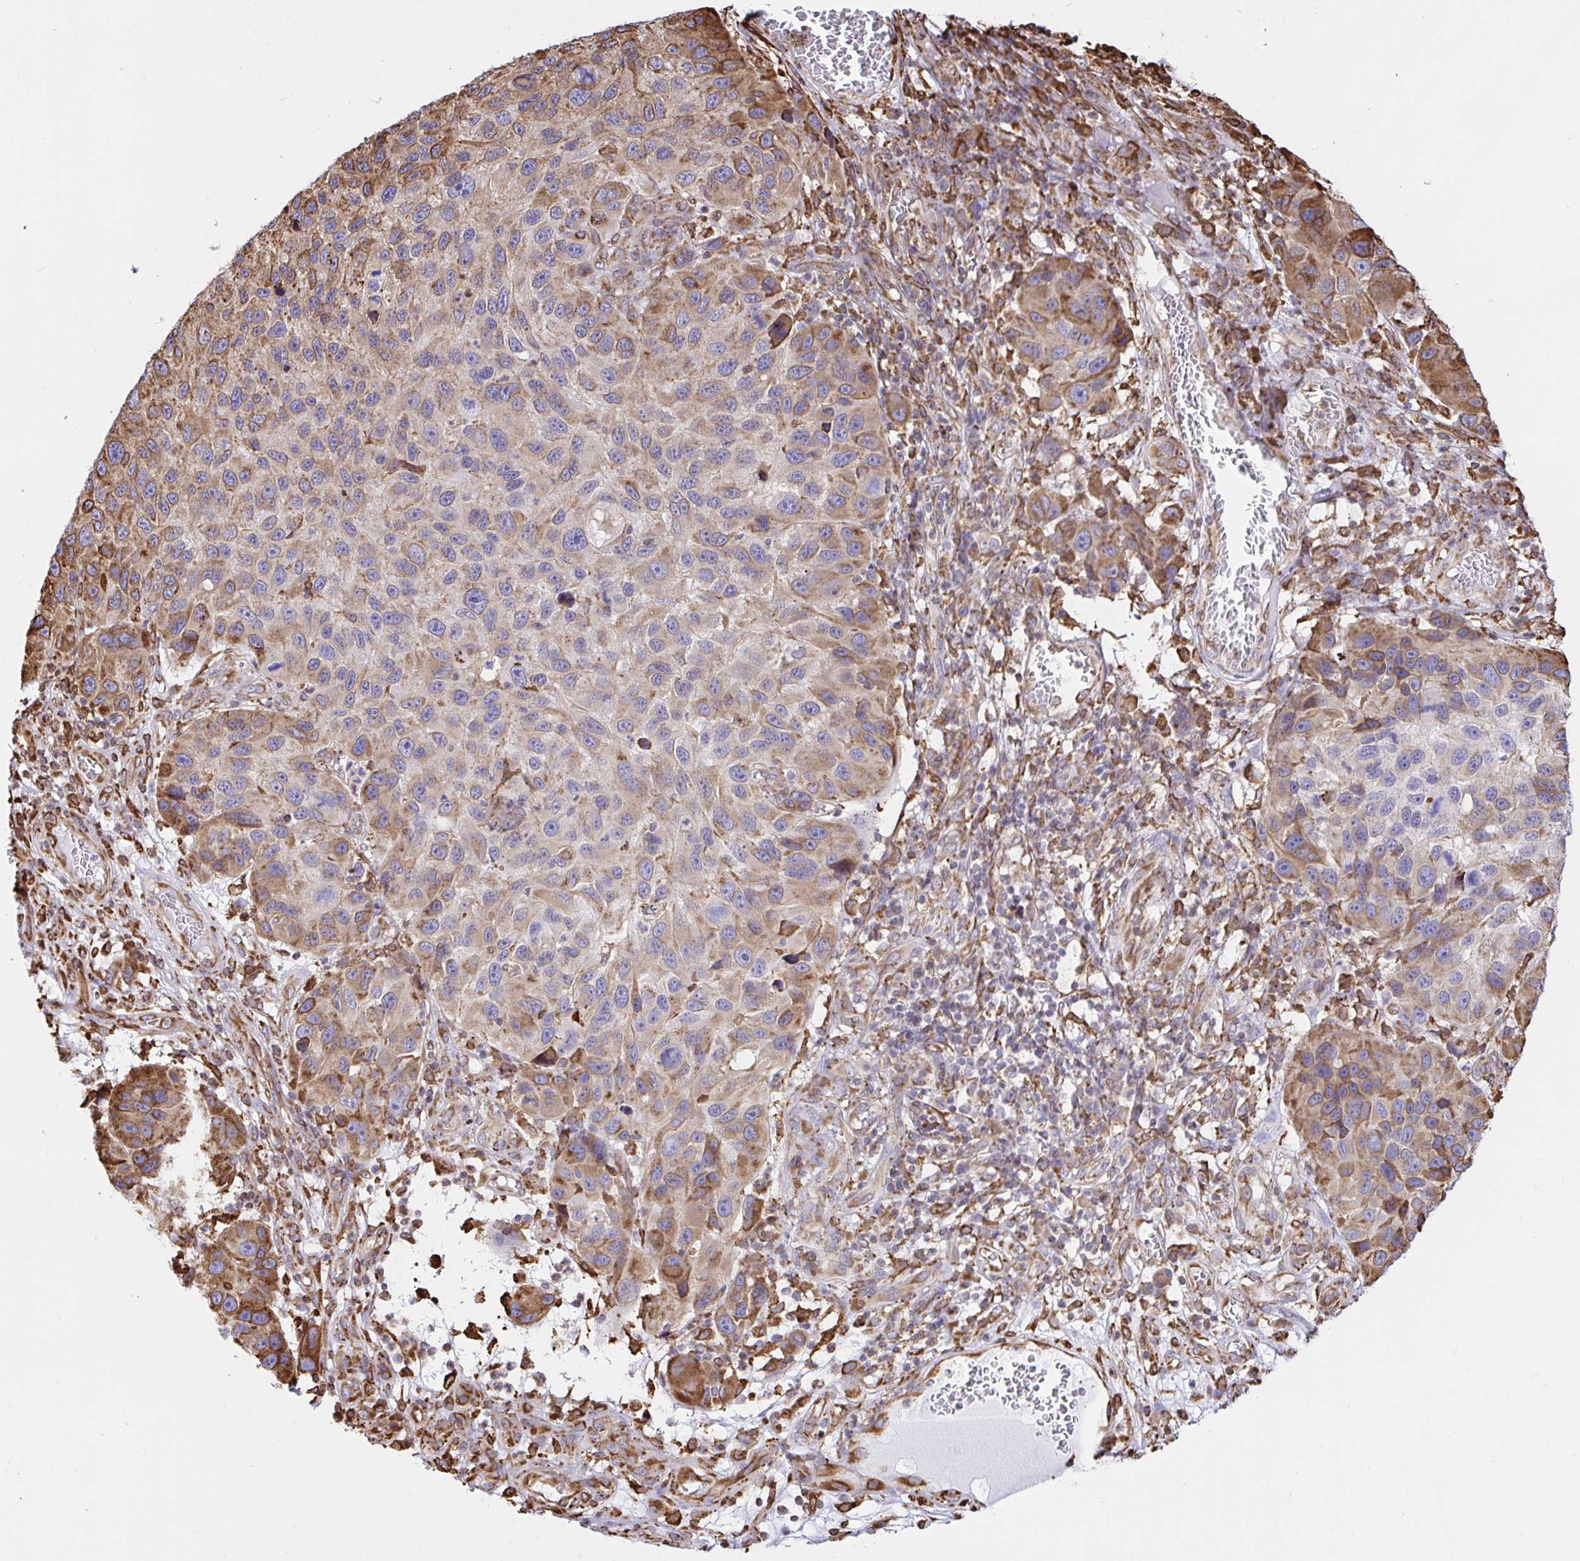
{"staining": {"intensity": "moderate", "quantity": "<25%", "location": "cytoplasmic/membranous"}, "tissue": "melanoma", "cell_type": "Tumor cells", "image_type": "cancer", "snomed": [{"axis": "morphology", "description": "Malignant melanoma, NOS"}, {"axis": "topography", "description": "Skin"}], "caption": "A histopathology image of malignant melanoma stained for a protein displays moderate cytoplasmic/membranous brown staining in tumor cells.", "gene": "CLGN", "patient": {"sex": "male", "age": 53}}